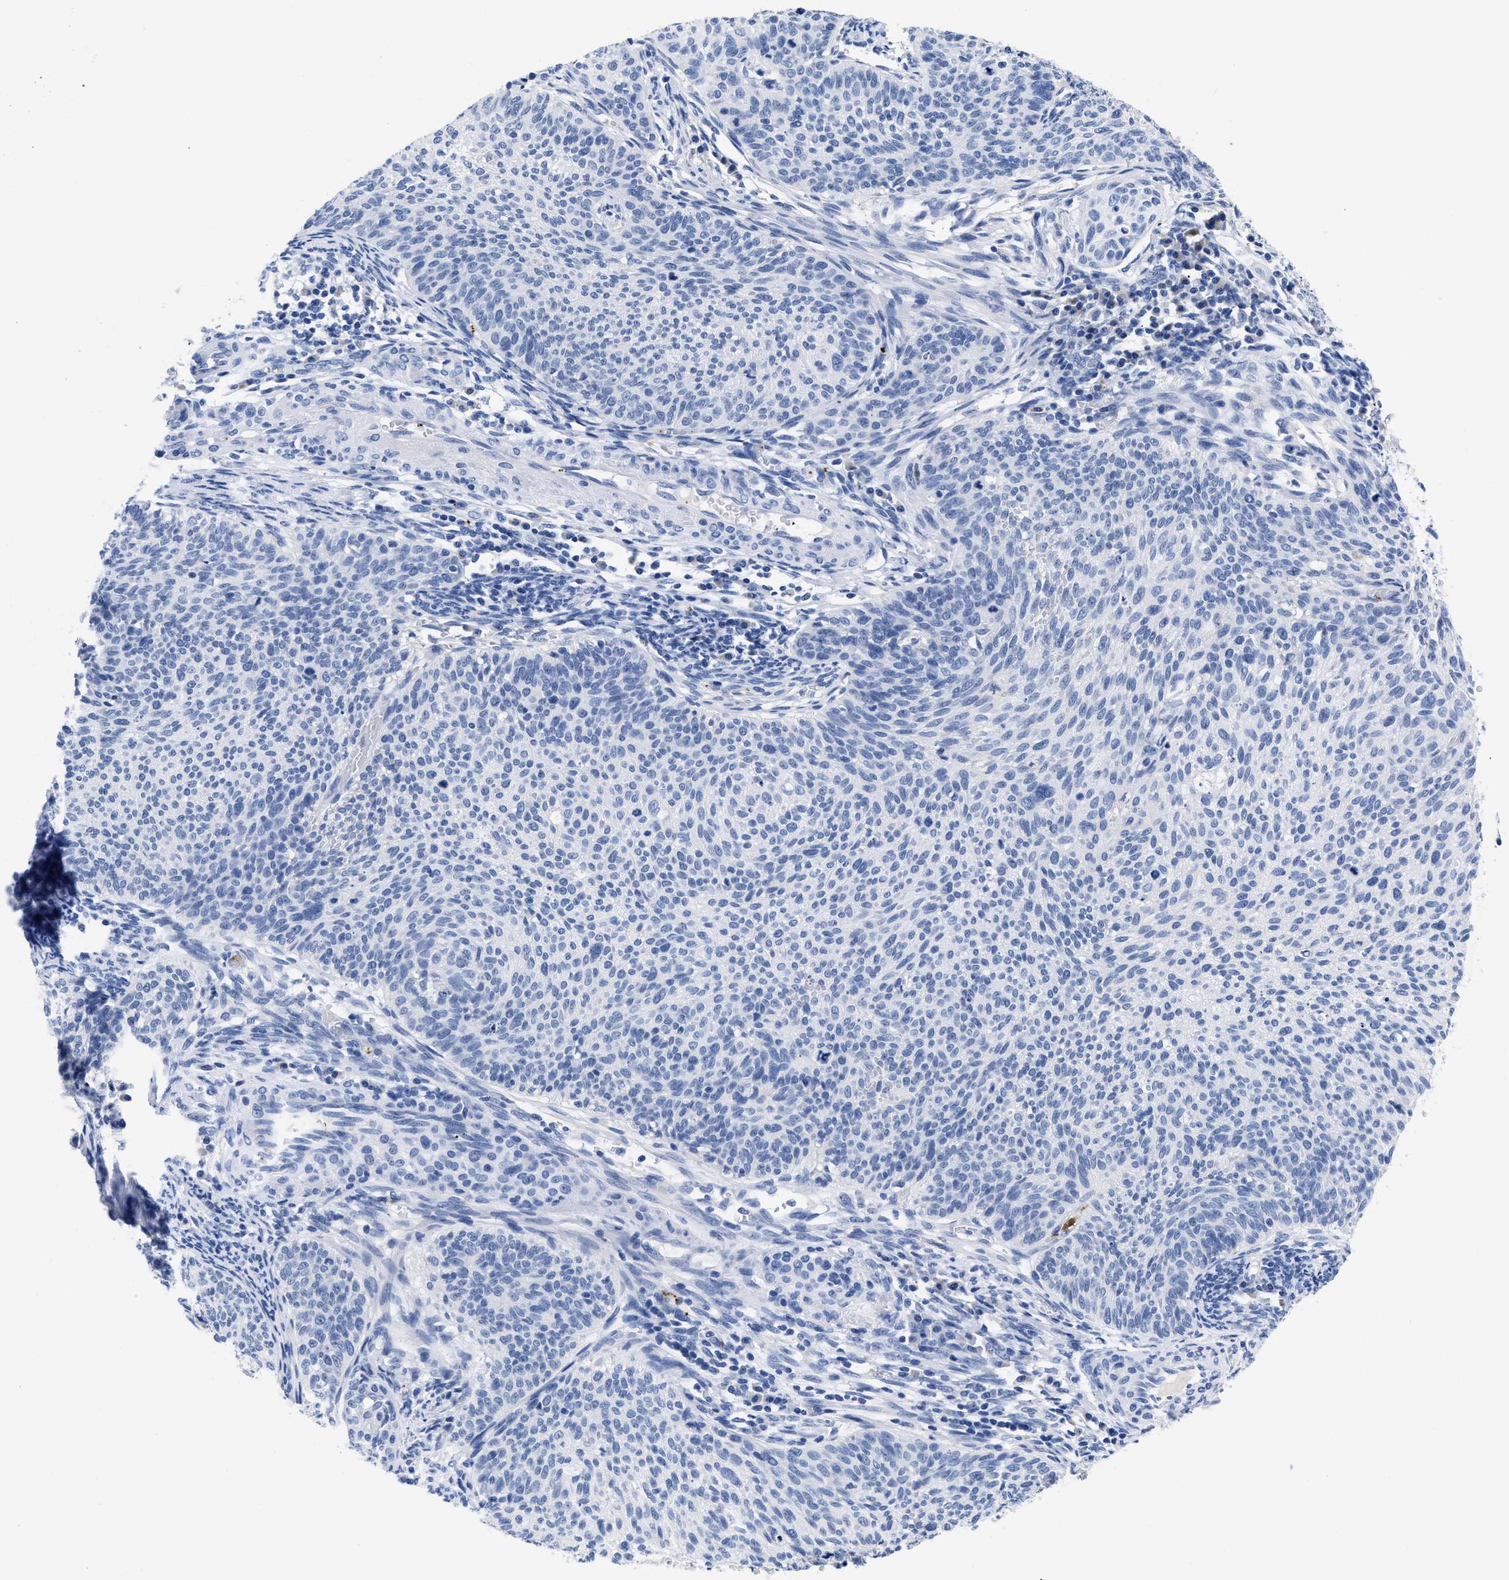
{"staining": {"intensity": "negative", "quantity": "none", "location": "none"}, "tissue": "cervical cancer", "cell_type": "Tumor cells", "image_type": "cancer", "snomed": [{"axis": "morphology", "description": "Squamous cell carcinoma, NOS"}, {"axis": "topography", "description": "Cervix"}], "caption": "Immunohistochemistry histopathology image of neoplastic tissue: human cervical squamous cell carcinoma stained with DAB exhibits no significant protein staining in tumor cells.", "gene": "TREML1", "patient": {"sex": "female", "age": 70}}